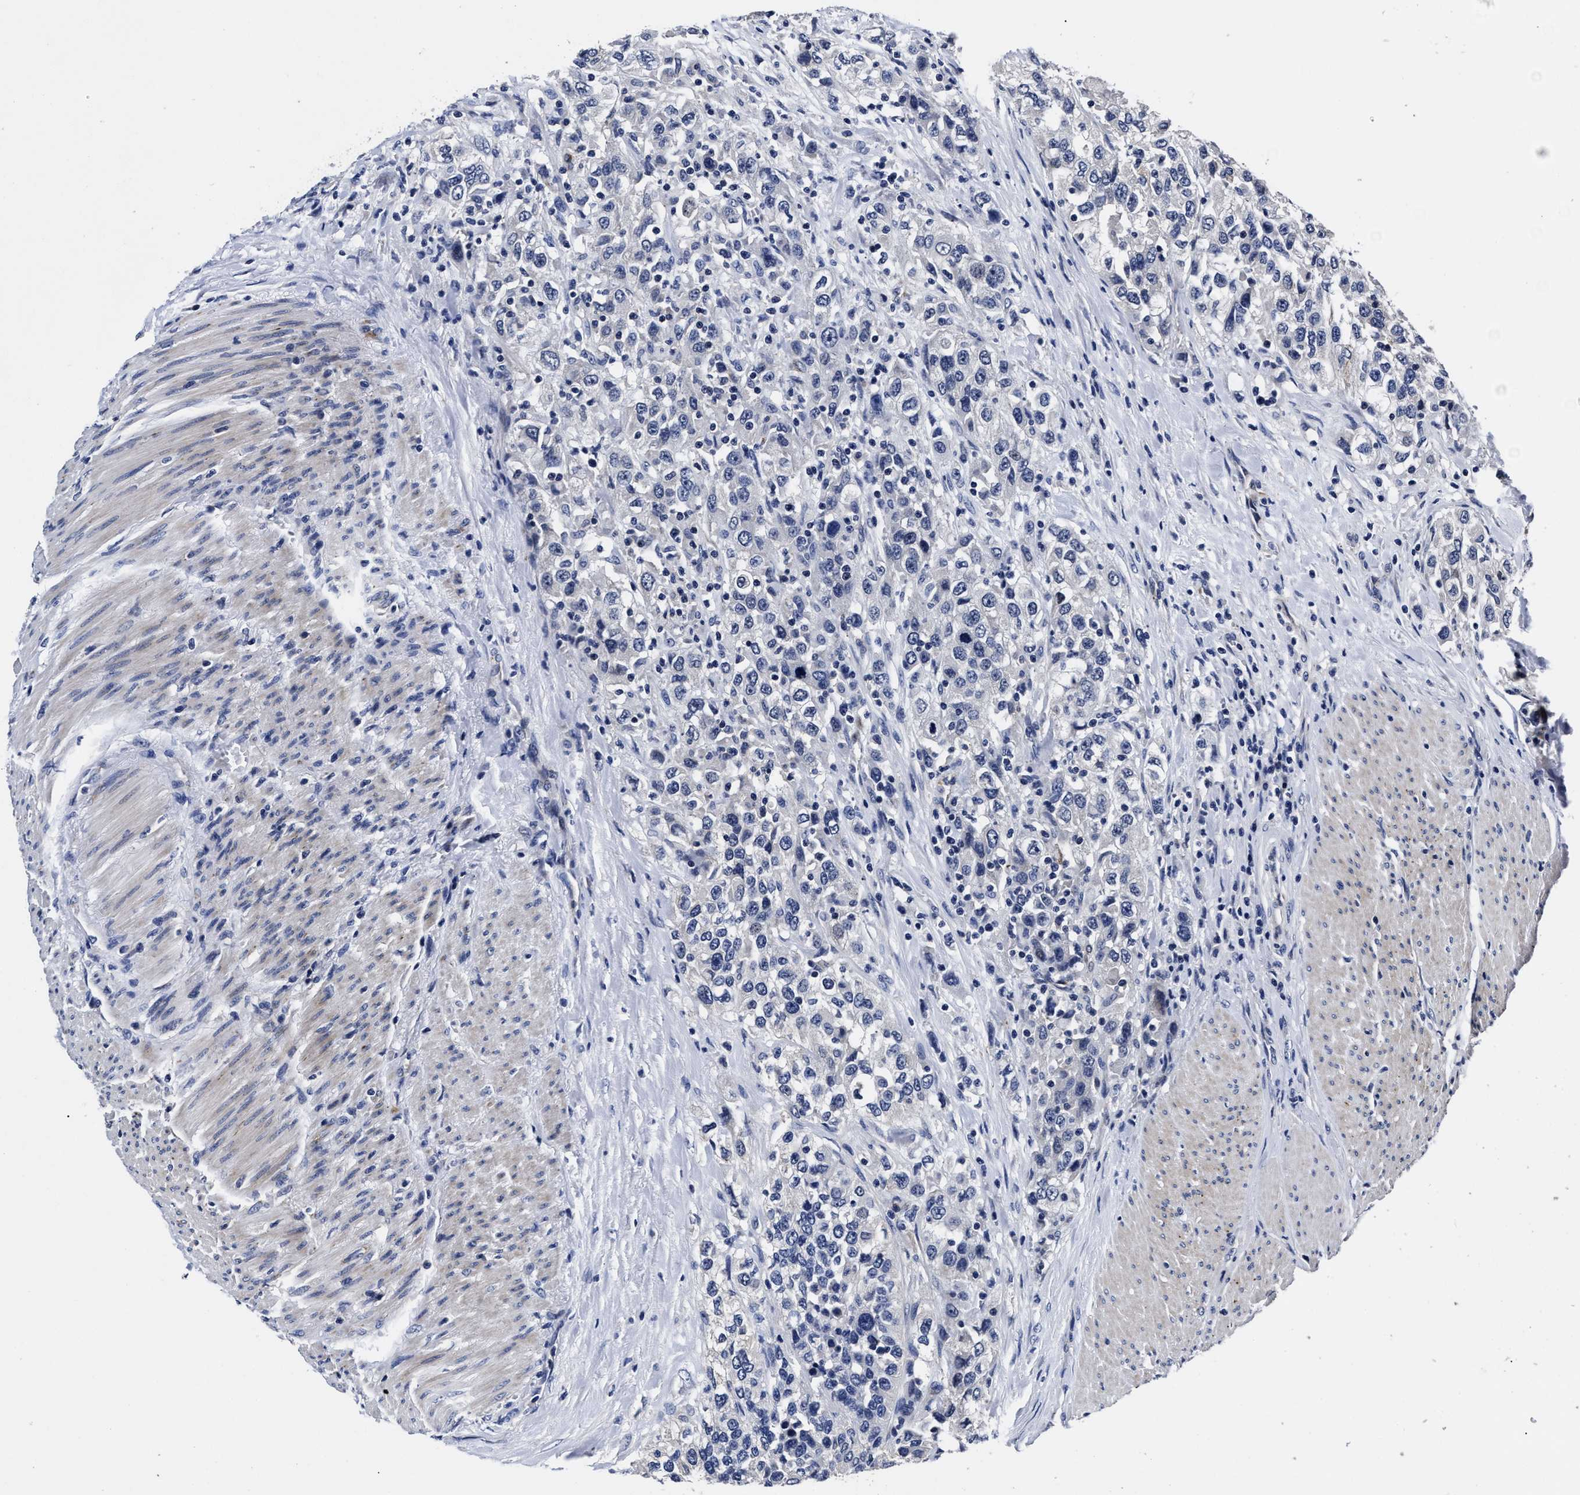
{"staining": {"intensity": "negative", "quantity": "none", "location": "none"}, "tissue": "urothelial cancer", "cell_type": "Tumor cells", "image_type": "cancer", "snomed": [{"axis": "morphology", "description": "Urothelial carcinoma, High grade"}, {"axis": "topography", "description": "Urinary bladder"}], "caption": "Urothelial carcinoma (high-grade) stained for a protein using immunohistochemistry displays no expression tumor cells.", "gene": "OLFML2A", "patient": {"sex": "female", "age": 80}}